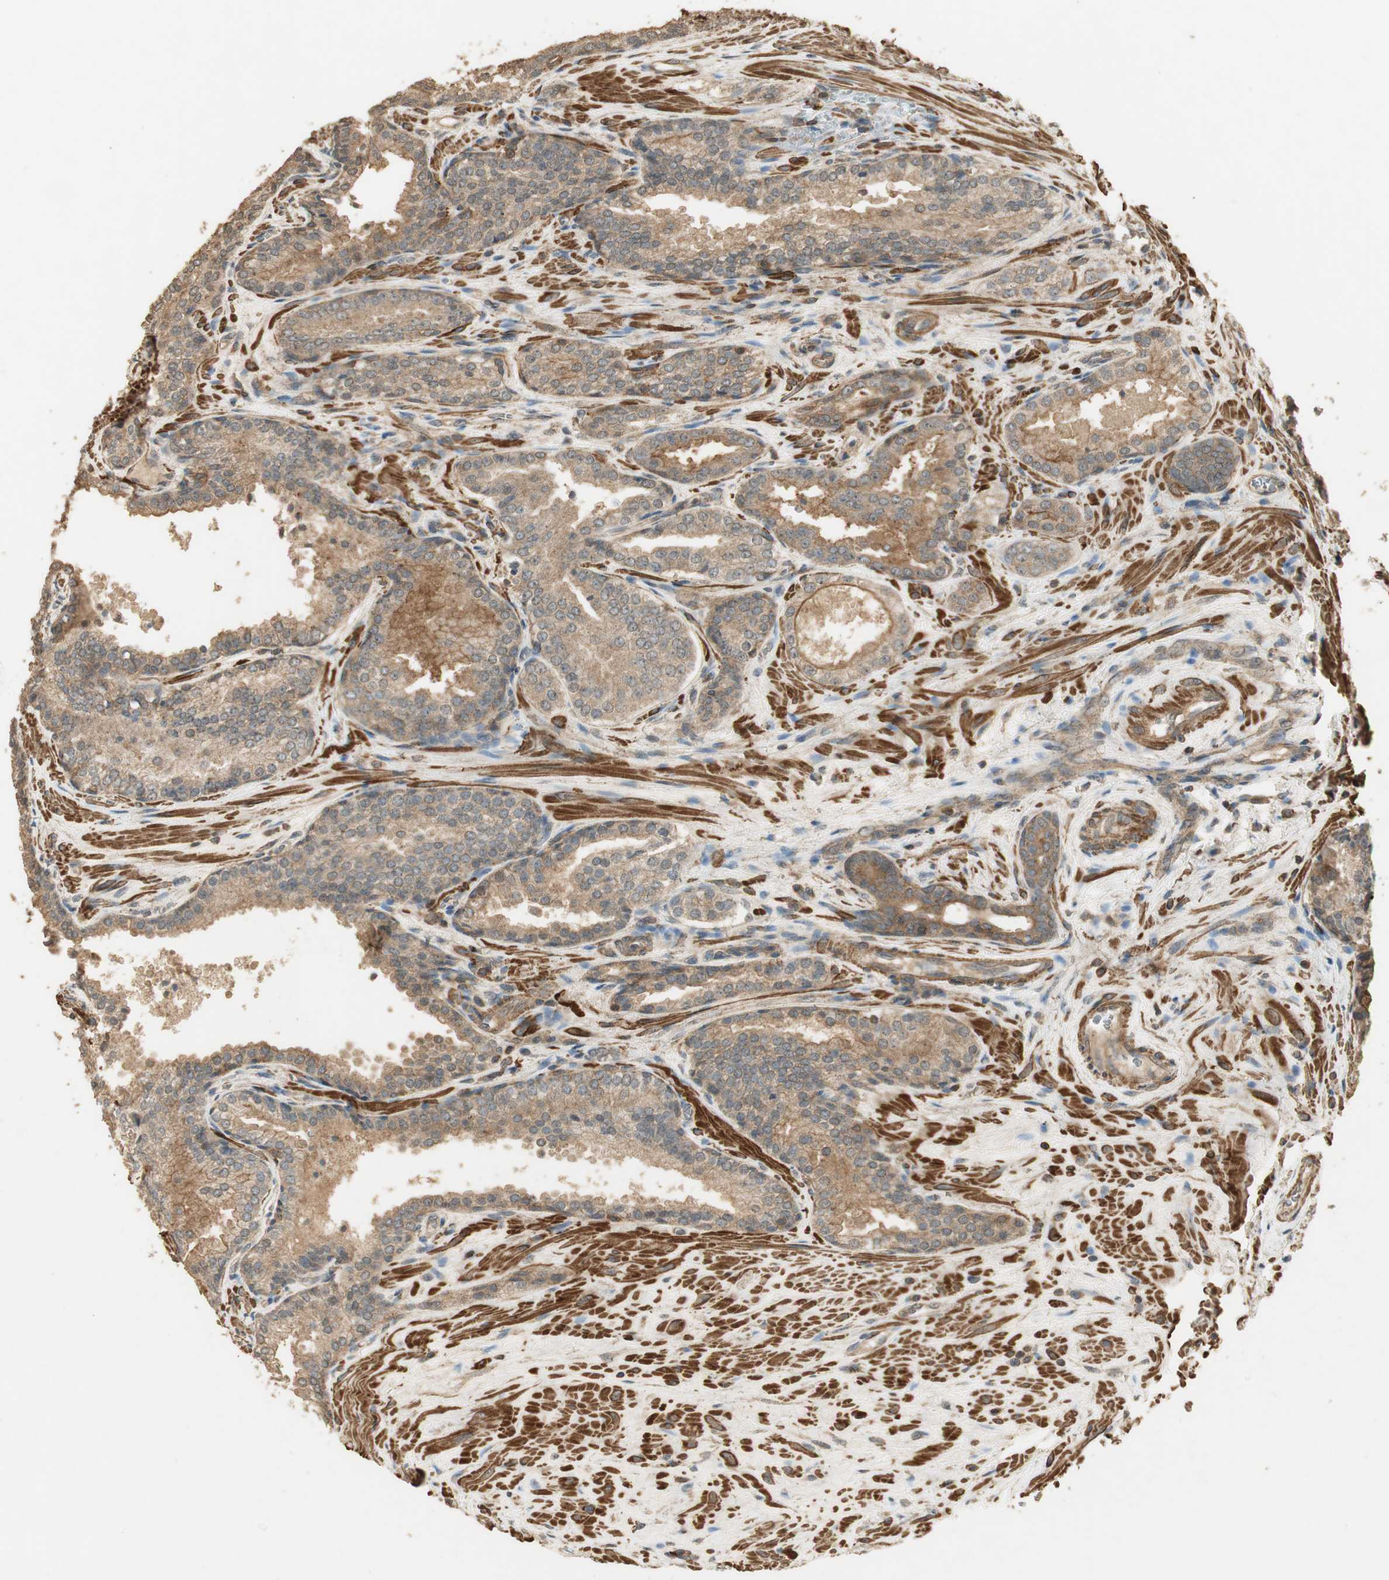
{"staining": {"intensity": "moderate", "quantity": ">75%", "location": "cytoplasmic/membranous"}, "tissue": "prostate cancer", "cell_type": "Tumor cells", "image_type": "cancer", "snomed": [{"axis": "morphology", "description": "Adenocarcinoma, Low grade"}, {"axis": "topography", "description": "Prostate"}], "caption": "Immunohistochemical staining of human prostate low-grade adenocarcinoma exhibits medium levels of moderate cytoplasmic/membranous protein positivity in approximately >75% of tumor cells.", "gene": "USP2", "patient": {"sex": "male", "age": 60}}